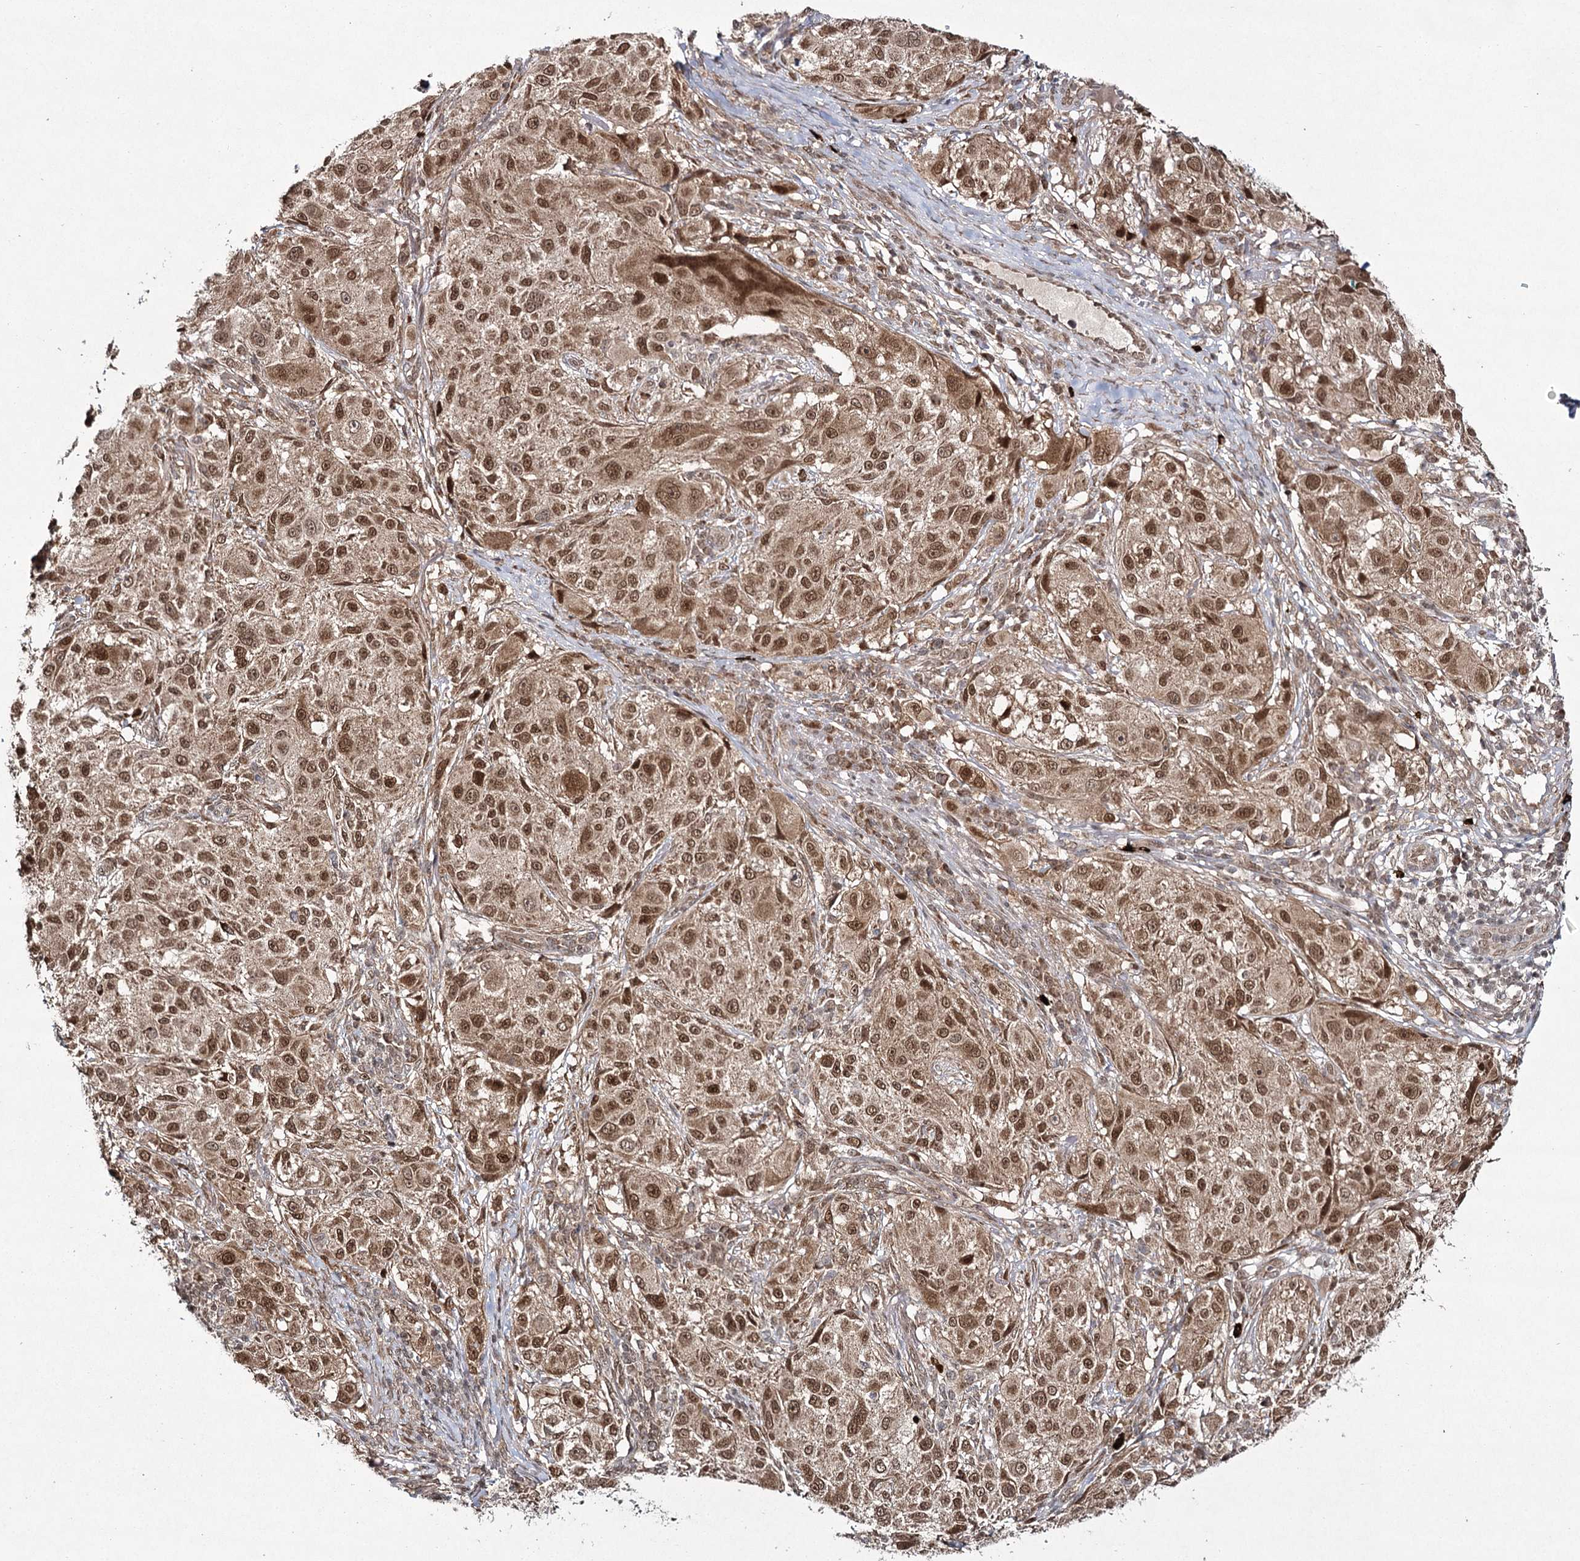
{"staining": {"intensity": "strong", "quantity": ">75%", "location": "cytoplasmic/membranous,nuclear"}, "tissue": "melanoma", "cell_type": "Tumor cells", "image_type": "cancer", "snomed": [{"axis": "morphology", "description": "Necrosis, NOS"}, {"axis": "morphology", "description": "Malignant melanoma, NOS"}, {"axis": "topography", "description": "Skin"}], "caption": "Protein expression analysis of melanoma demonstrates strong cytoplasmic/membranous and nuclear staining in about >75% of tumor cells.", "gene": "TRNT1", "patient": {"sex": "female", "age": 87}}